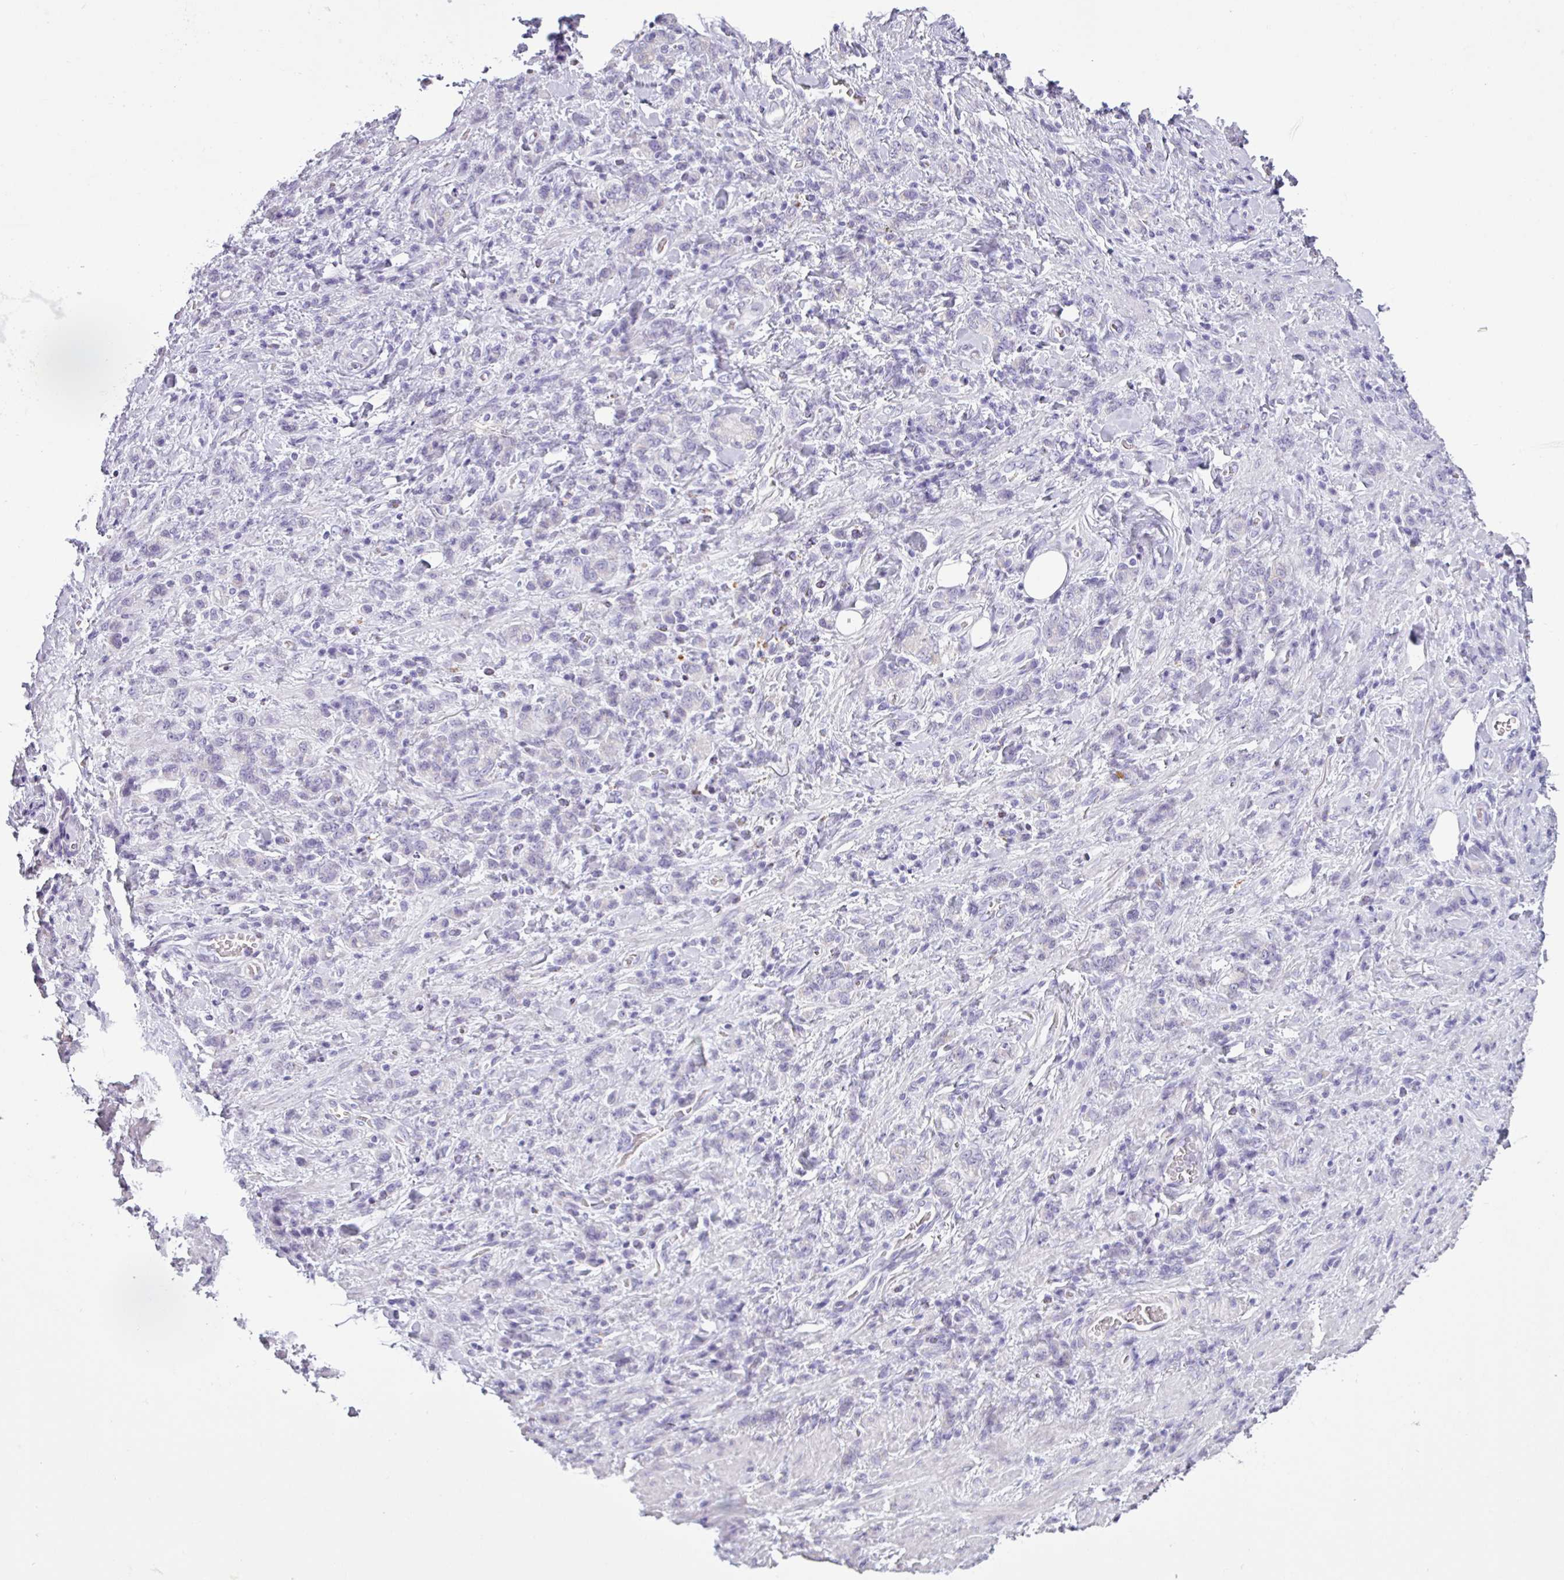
{"staining": {"intensity": "negative", "quantity": "none", "location": "none"}, "tissue": "stomach cancer", "cell_type": "Tumor cells", "image_type": "cancer", "snomed": [{"axis": "morphology", "description": "Adenocarcinoma, NOS"}, {"axis": "topography", "description": "Stomach"}], "caption": "IHC of stomach adenocarcinoma shows no staining in tumor cells.", "gene": "CDH16", "patient": {"sex": "male", "age": 77}}